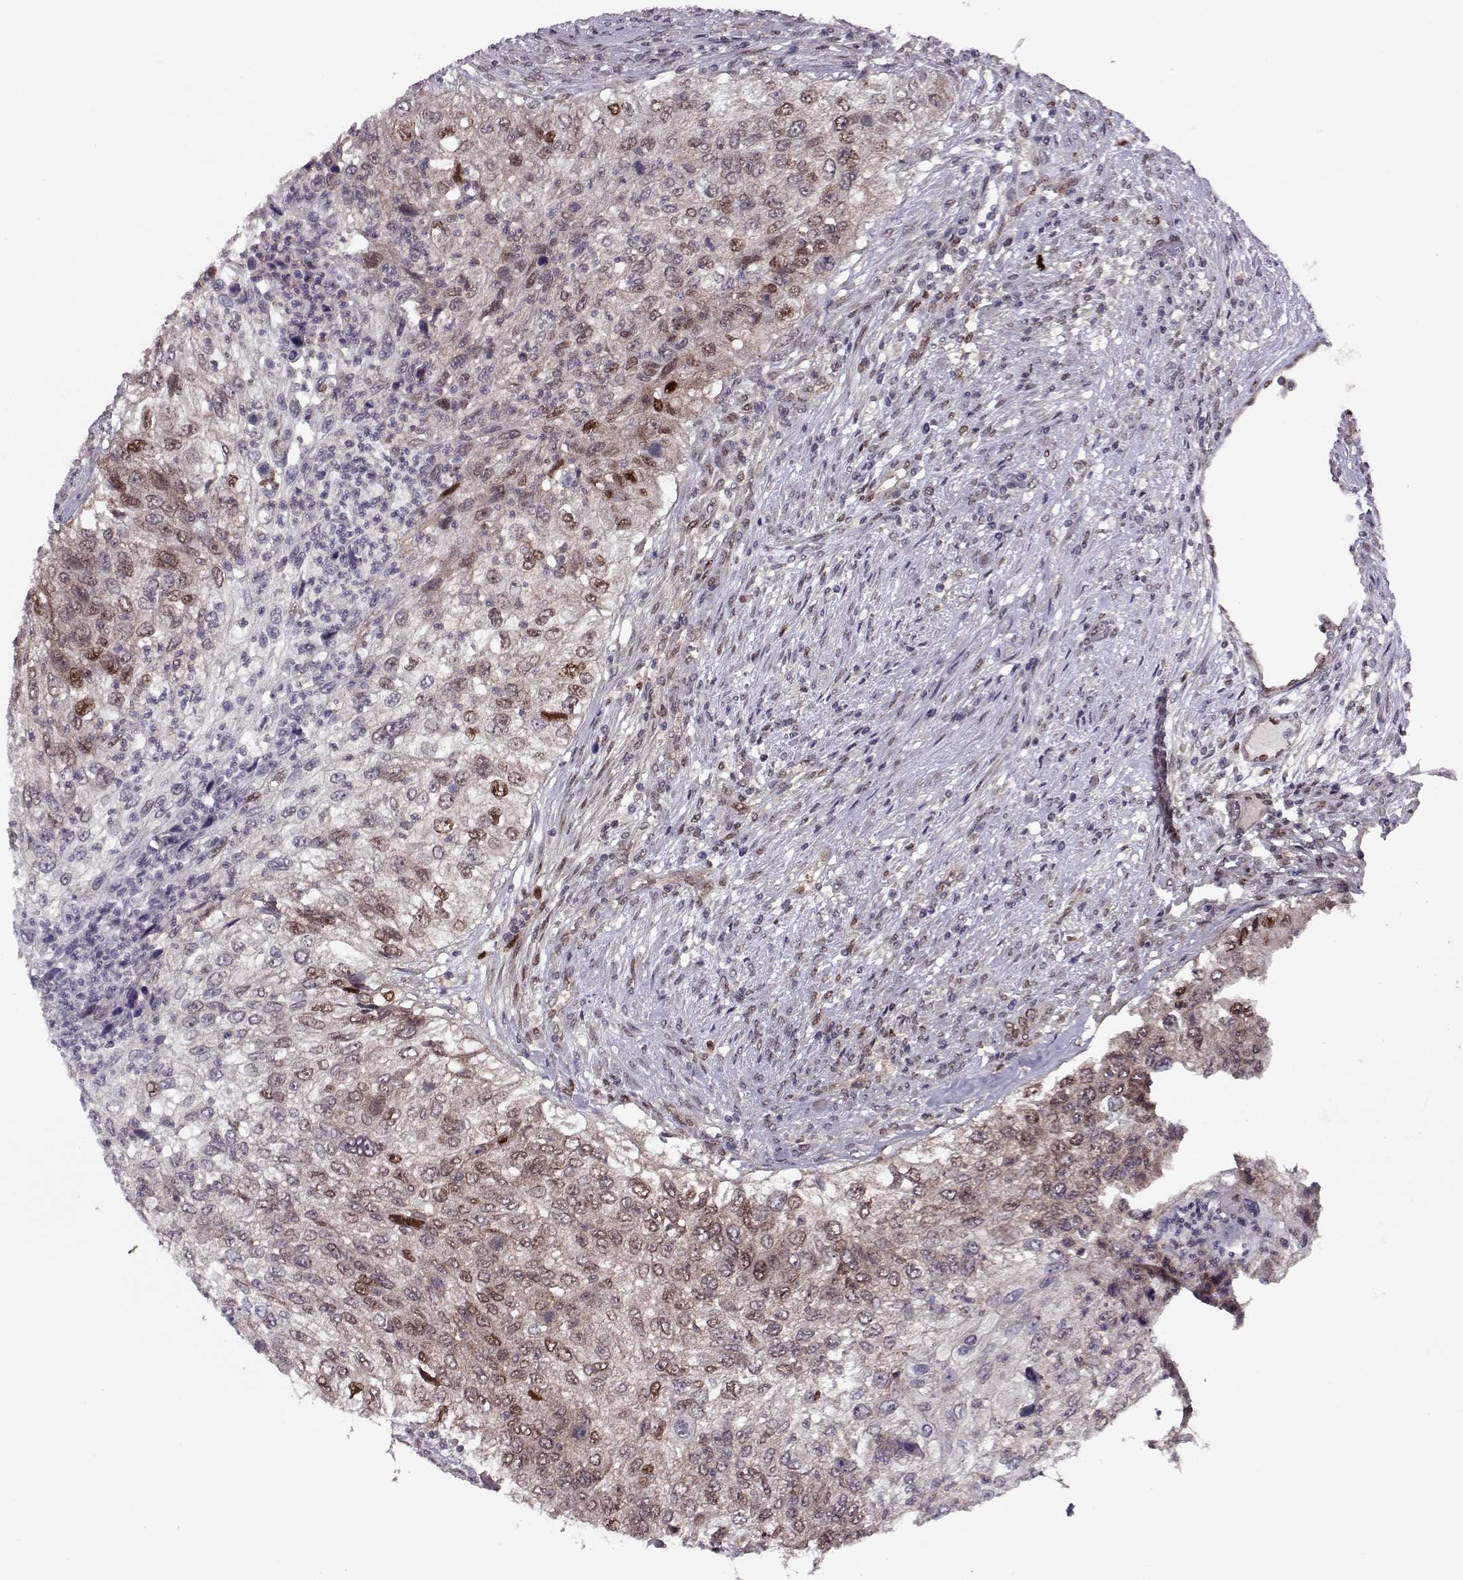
{"staining": {"intensity": "moderate", "quantity": "<25%", "location": "nuclear"}, "tissue": "urothelial cancer", "cell_type": "Tumor cells", "image_type": "cancer", "snomed": [{"axis": "morphology", "description": "Urothelial carcinoma, High grade"}, {"axis": "topography", "description": "Urinary bladder"}], "caption": "The image shows a brown stain indicating the presence of a protein in the nuclear of tumor cells in urothelial cancer. (DAB (3,3'-diaminobenzidine) = brown stain, brightfield microscopy at high magnification).", "gene": "CDK4", "patient": {"sex": "female", "age": 60}}